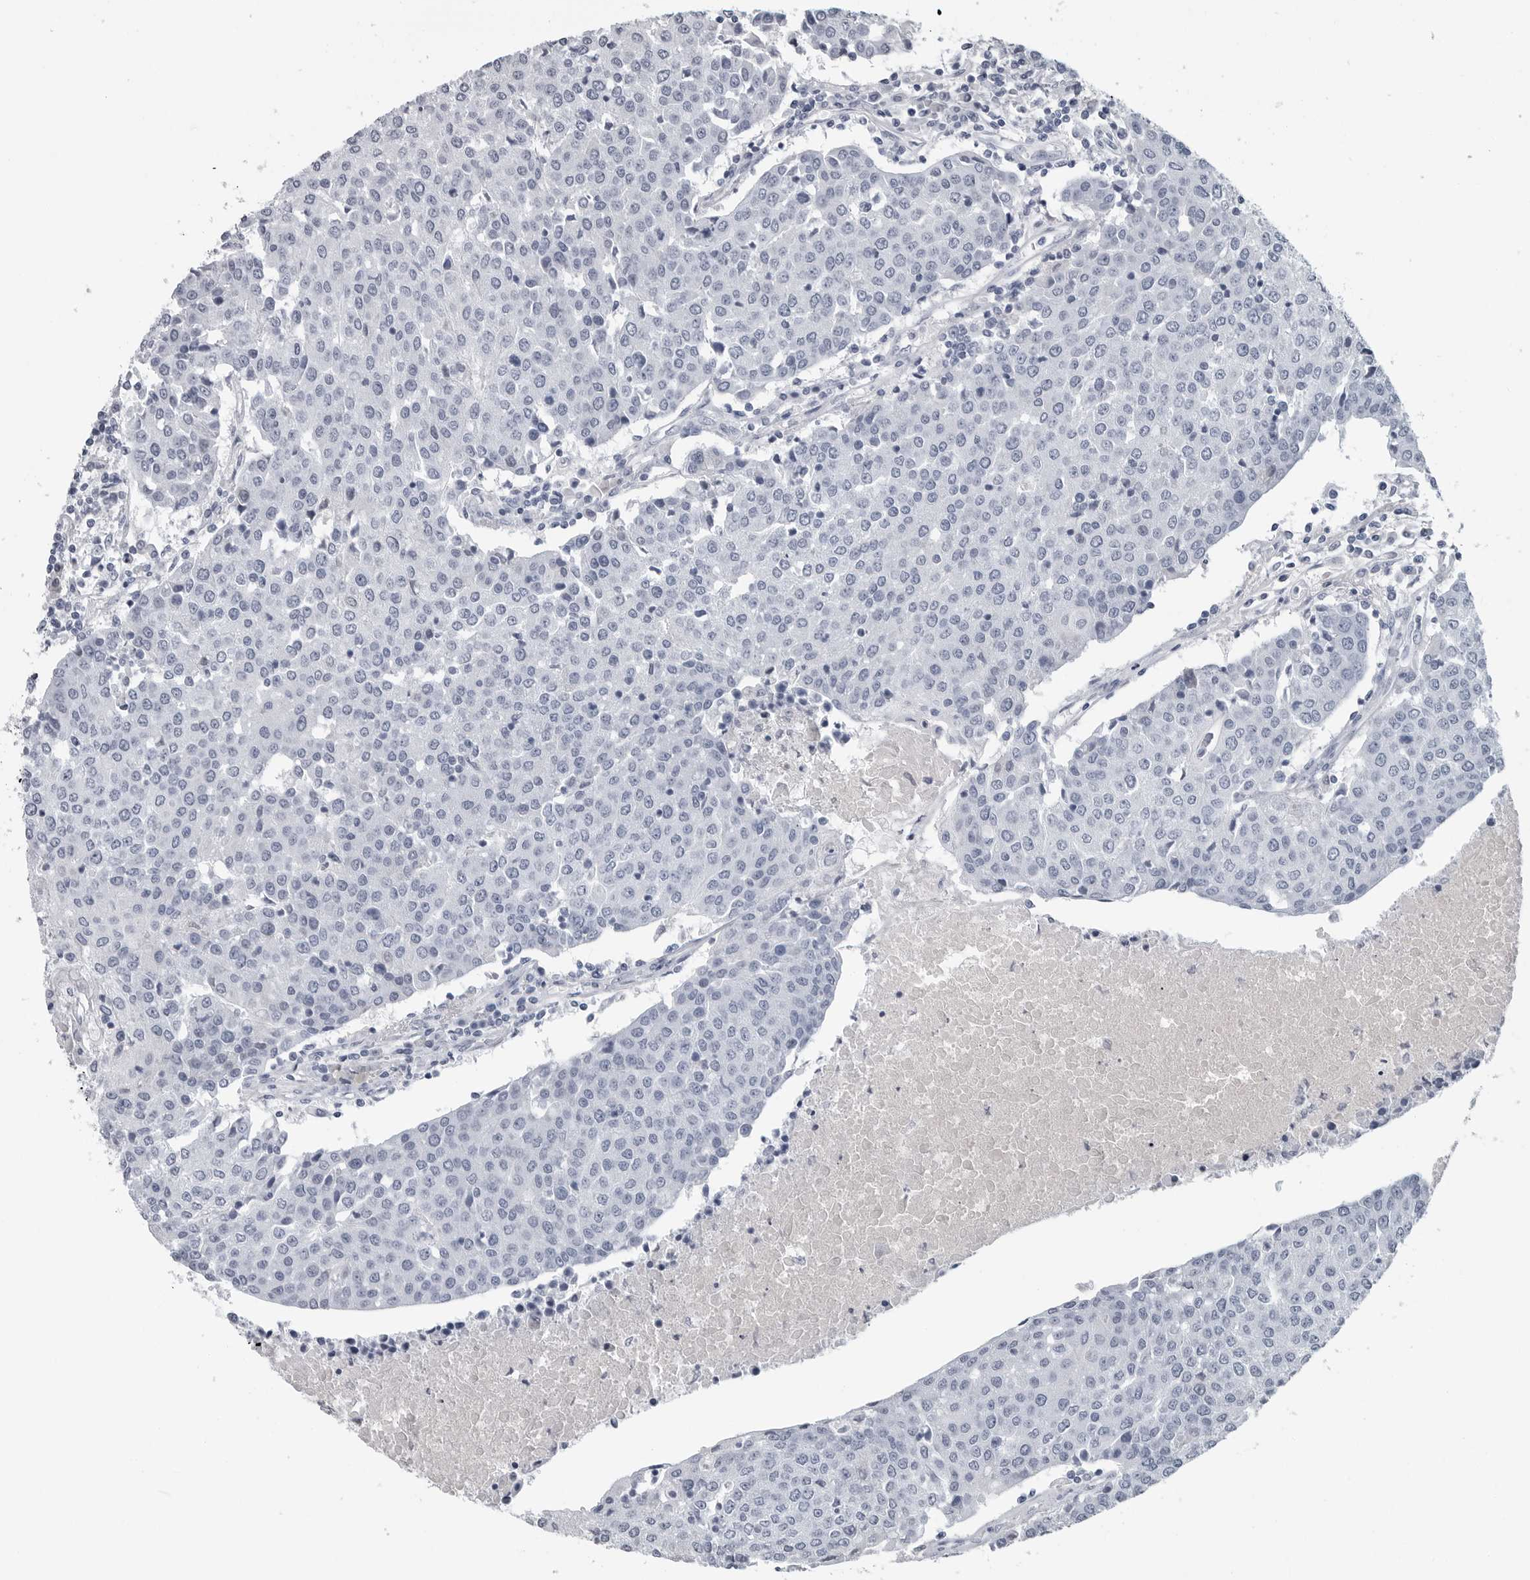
{"staining": {"intensity": "negative", "quantity": "none", "location": "none"}, "tissue": "urothelial cancer", "cell_type": "Tumor cells", "image_type": "cancer", "snomed": [{"axis": "morphology", "description": "Urothelial carcinoma, High grade"}, {"axis": "topography", "description": "Urinary bladder"}], "caption": "Human urothelial cancer stained for a protein using immunohistochemistry (IHC) exhibits no staining in tumor cells.", "gene": "AMPD1", "patient": {"sex": "female", "age": 85}}